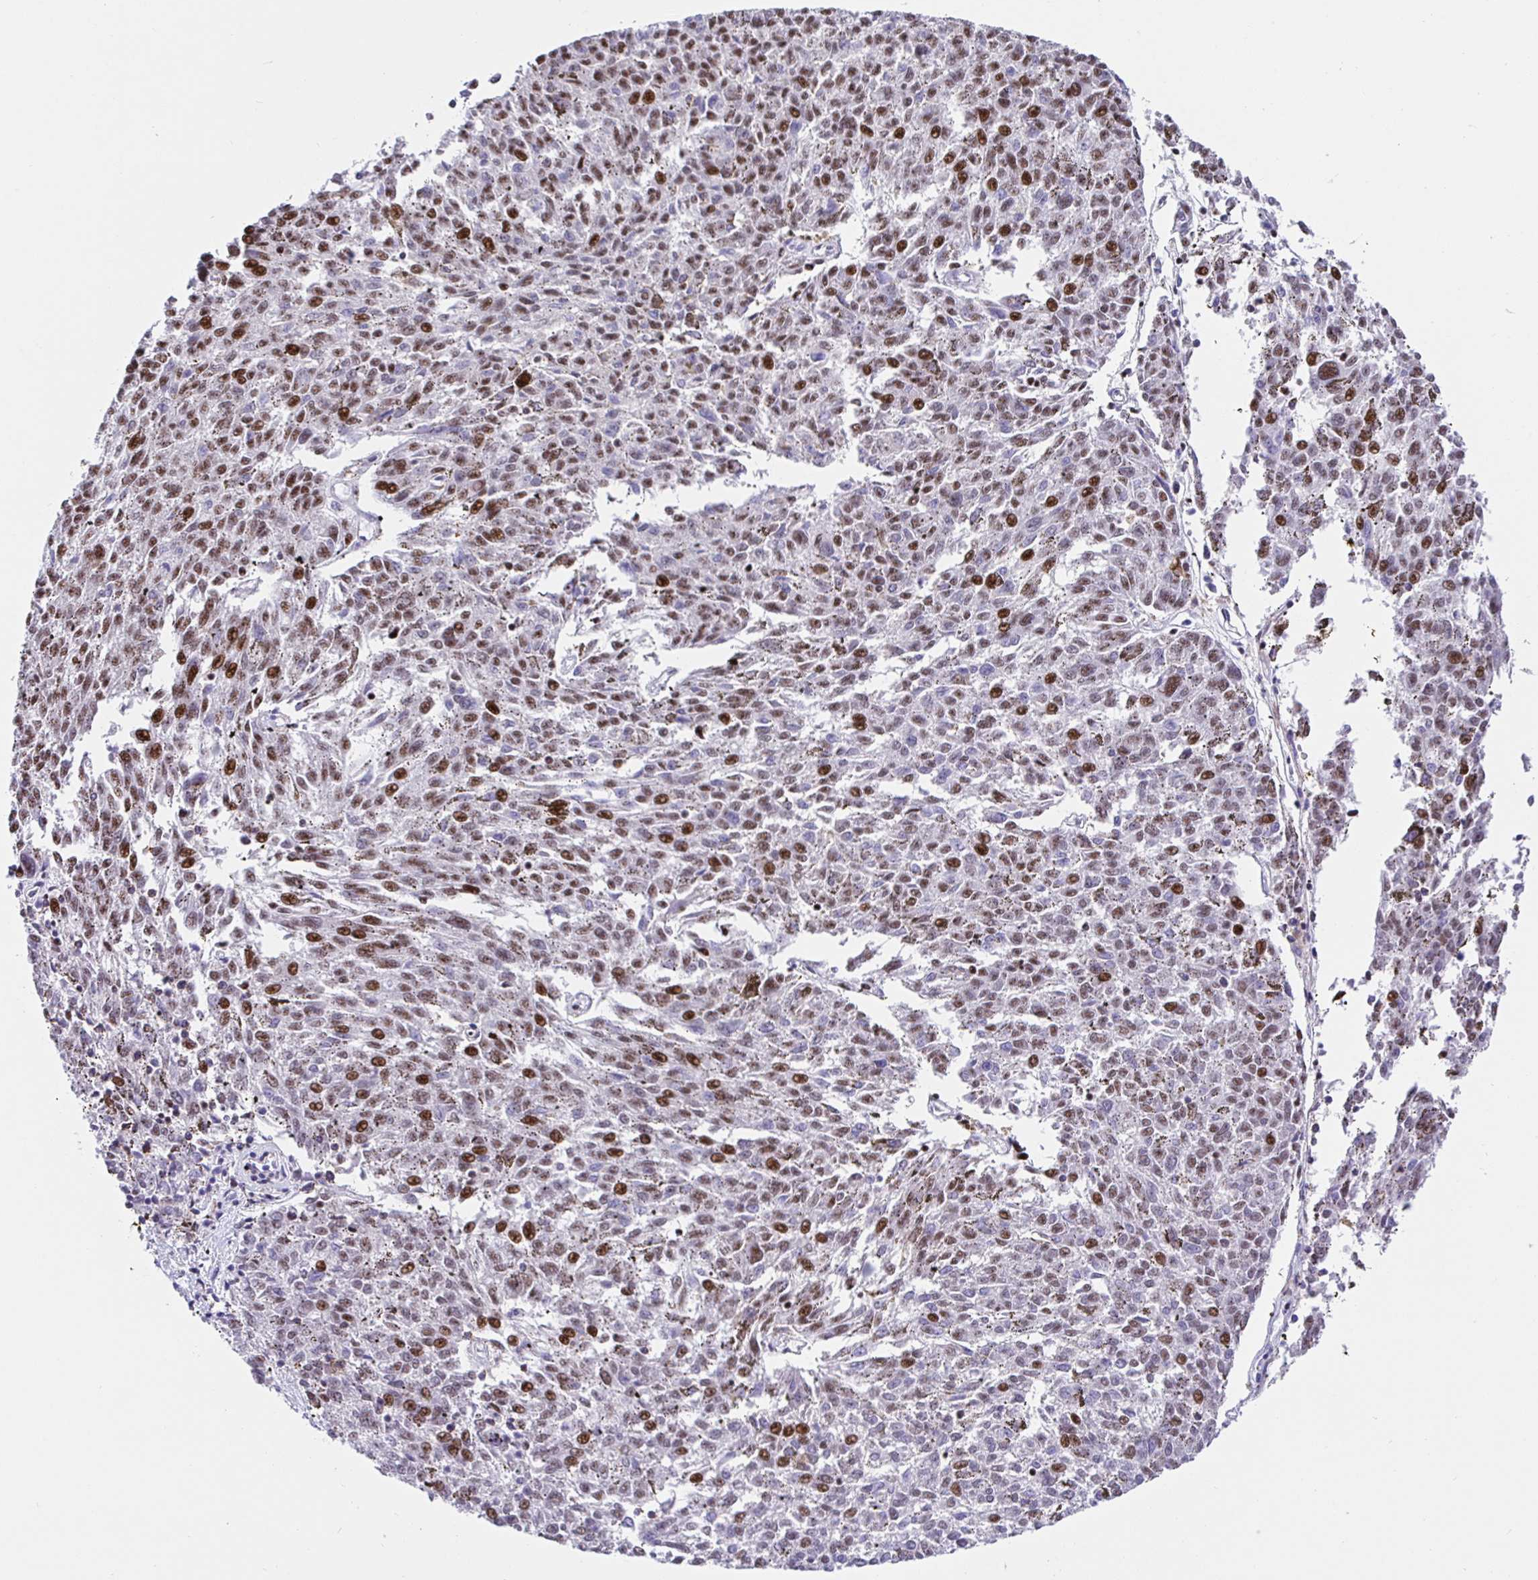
{"staining": {"intensity": "moderate", "quantity": "25%-75%", "location": "nuclear"}, "tissue": "melanoma", "cell_type": "Tumor cells", "image_type": "cancer", "snomed": [{"axis": "morphology", "description": "Malignant melanoma, NOS"}, {"axis": "topography", "description": "Skin"}], "caption": "Protein analysis of malignant melanoma tissue displays moderate nuclear expression in about 25%-75% of tumor cells. (DAB IHC with brightfield microscopy, high magnification).", "gene": "SETD5", "patient": {"sex": "female", "age": 72}}